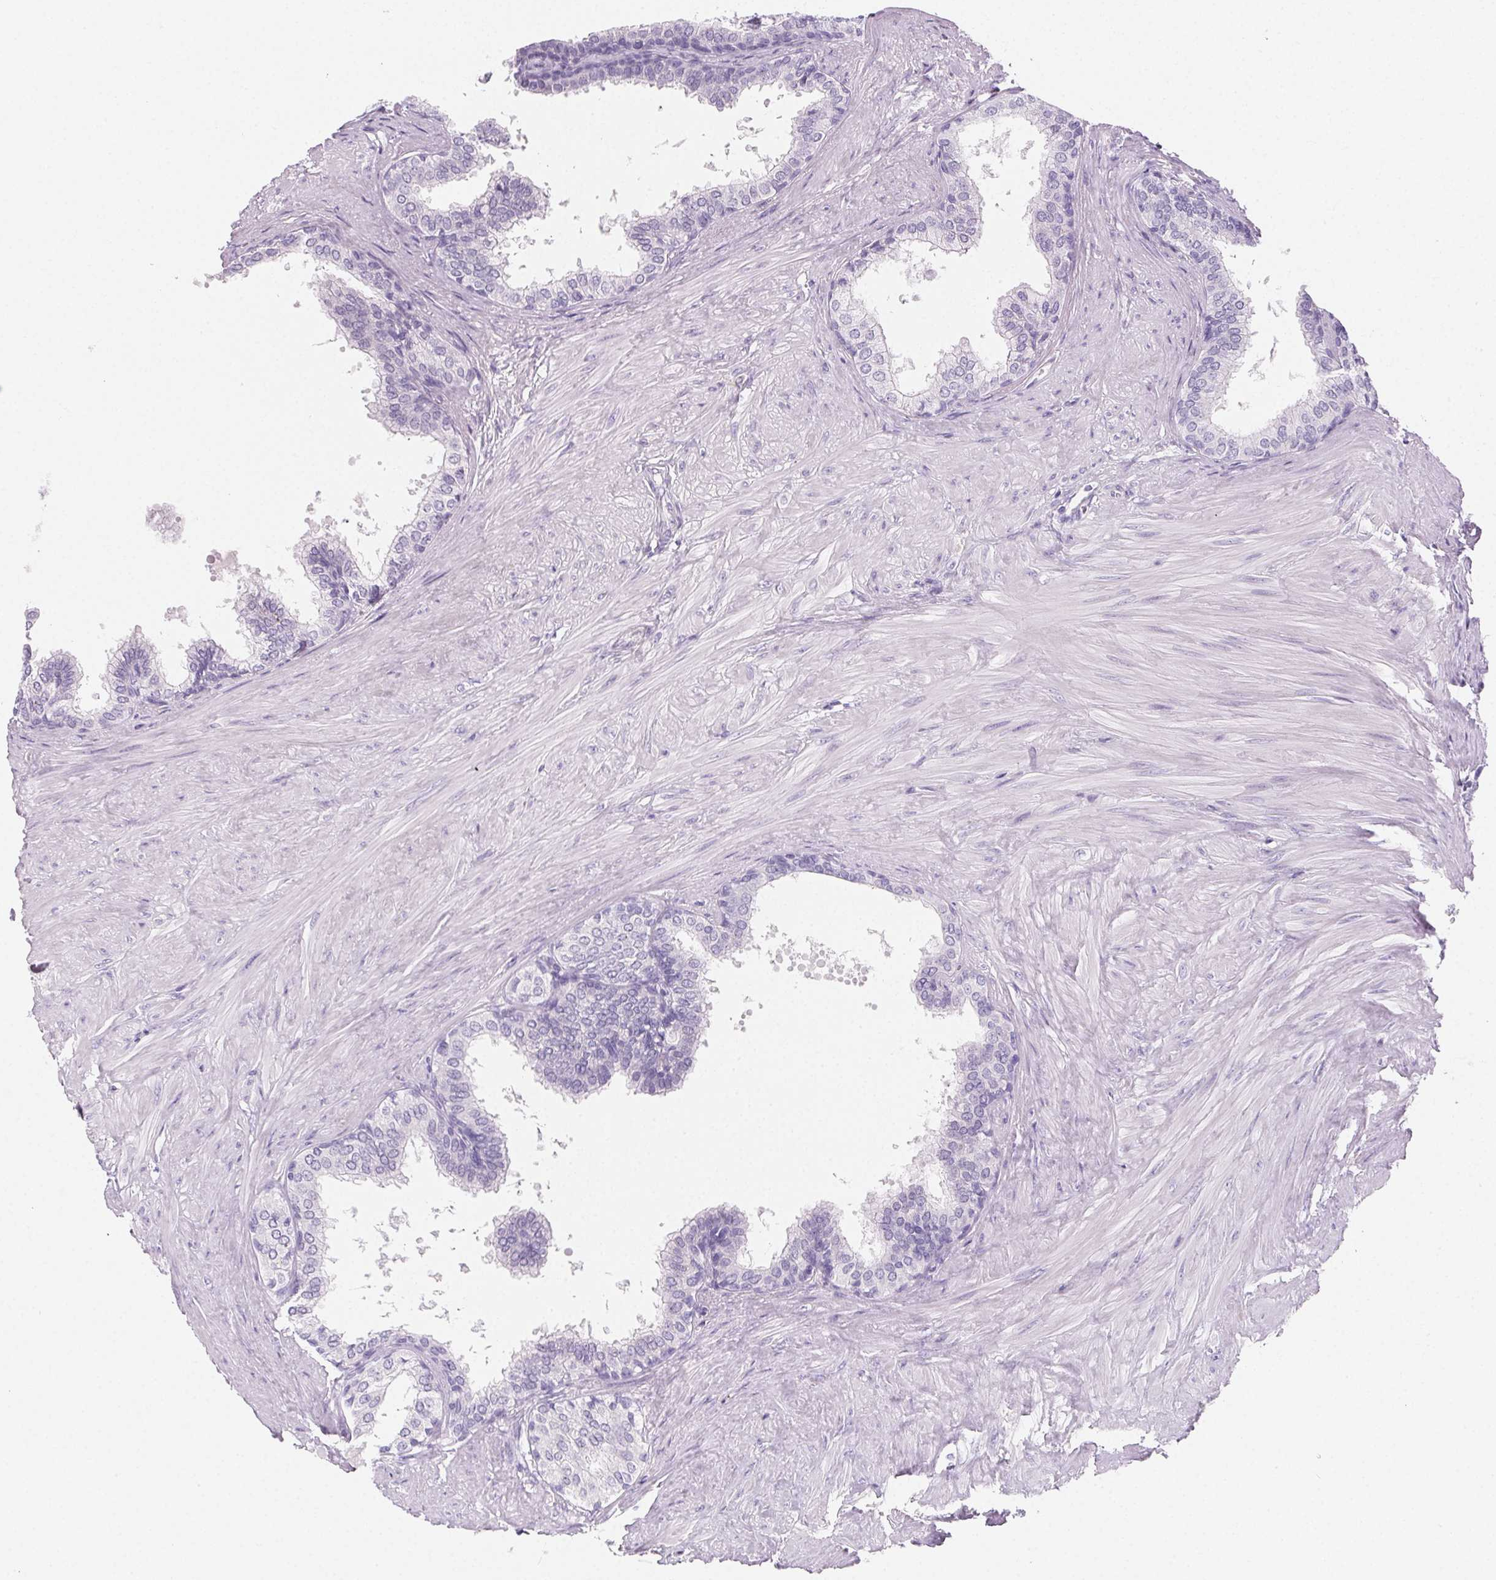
{"staining": {"intensity": "negative", "quantity": "none", "location": "none"}, "tissue": "prostate", "cell_type": "Glandular cells", "image_type": "normal", "snomed": [{"axis": "morphology", "description": "Normal tissue, NOS"}, {"axis": "topography", "description": "Prostate"}, {"axis": "topography", "description": "Peripheral nerve tissue"}], "caption": "Immunohistochemistry (IHC) image of benign human prostate stained for a protein (brown), which displays no staining in glandular cells.", "gene": "PRSS1", "patient": {"sex": "male", "age": 55}}